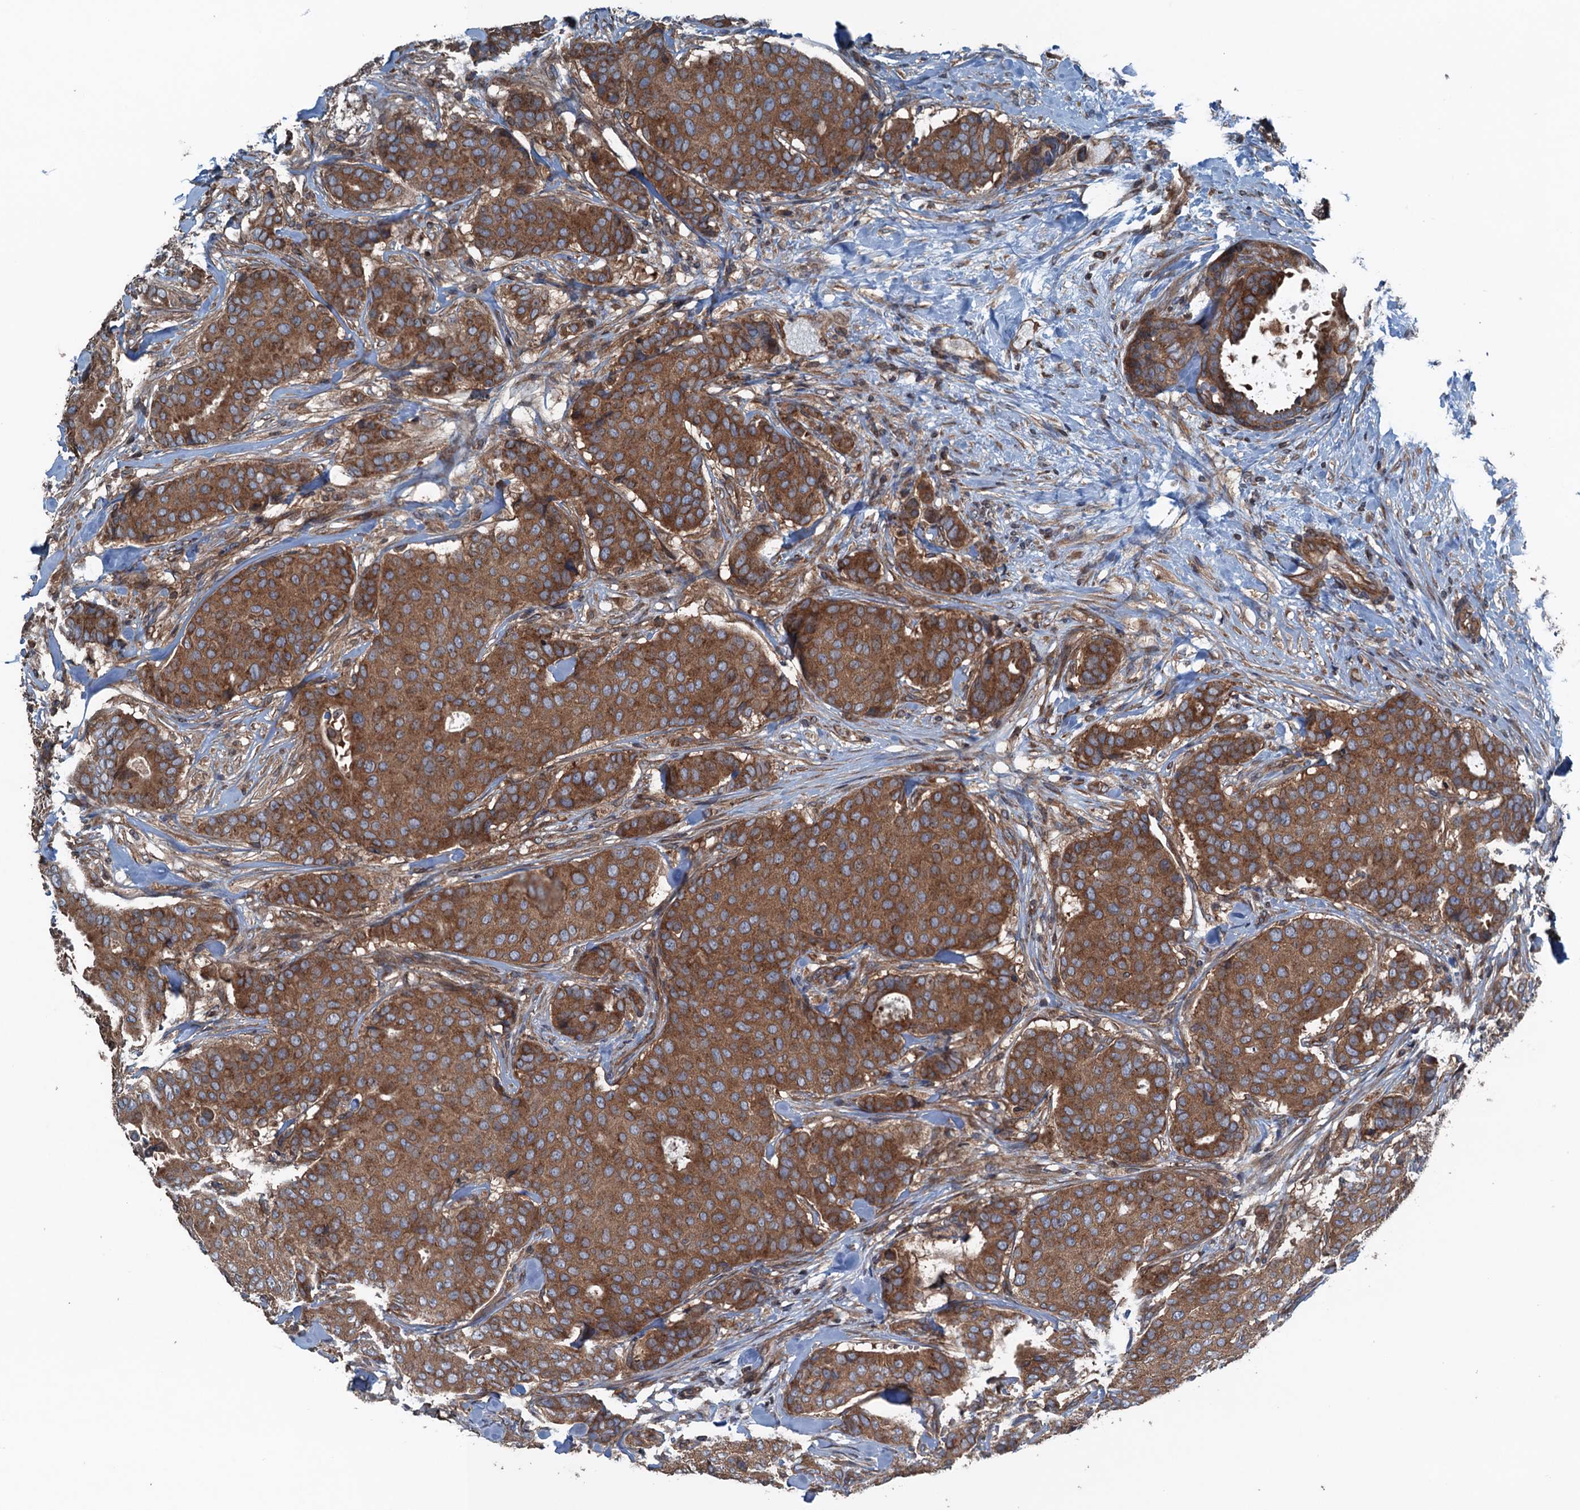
{"staining": {"intensity": "strong", "quantity": ">75%", "location": "cytoplasmic/membranous"}, "tissue": "breast cancer", "cell_type": "Tumor cells", "image_type": "cancer", "snomed": [{"axis": "morphology", "description": "Duct carcinoma"}, {"axis": "topography", "description": "Breast"}], "caption": "IHC (DAB (3,3'-diaminobenzidine)) staining of breast intraductal carcinoma reveals strong cytoplasmic/membranous protein expression in approximately >75% of tumor cells. The protein is stained brown, and the nuclei are stained in blue (DAB IHC with brightfield microscopy, high magnification).", "gene": "TRAPPC8", "patient": {"sex": "female", "age": 75}}